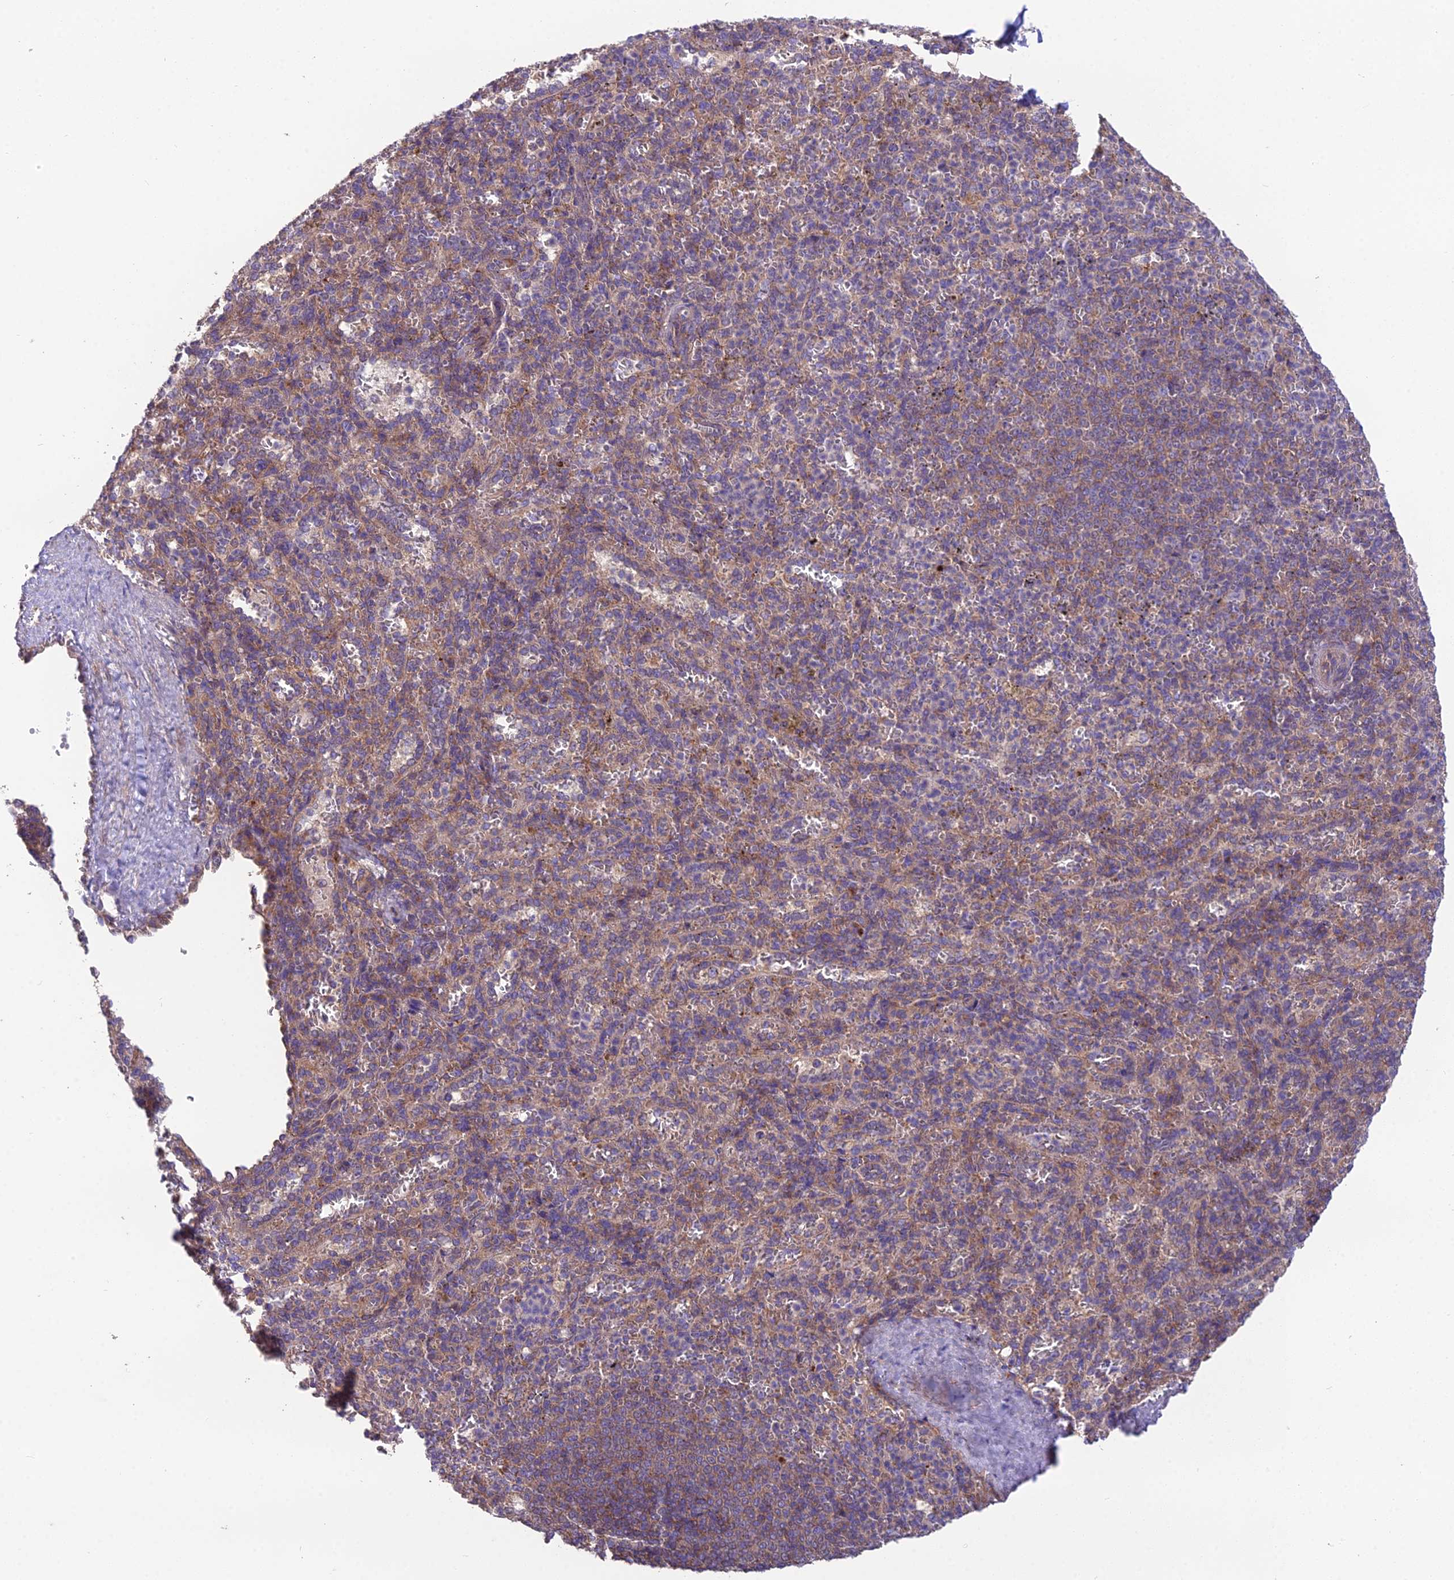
{"staining": {"intensity": "moderate", "quantity": "<25%", "location": "cytoplasmic/membranous"}, "tissue": "spleen", "cell_type": "Cells in red pulp", "image_type": "normal", "snomed": [{"axis": "morphology", "description": "Normal tissue, NOS"}, {"axis": "topography", "description": "Spleen"}], "caption": "Immunohistochemical staining of benign human spleen displays moderate cytoplasmic/membranous protein staining in approximately <25% of cells in red pulp.", "gene": "BLOC1S4", "patient": {"sex": "female", "age": 21}}